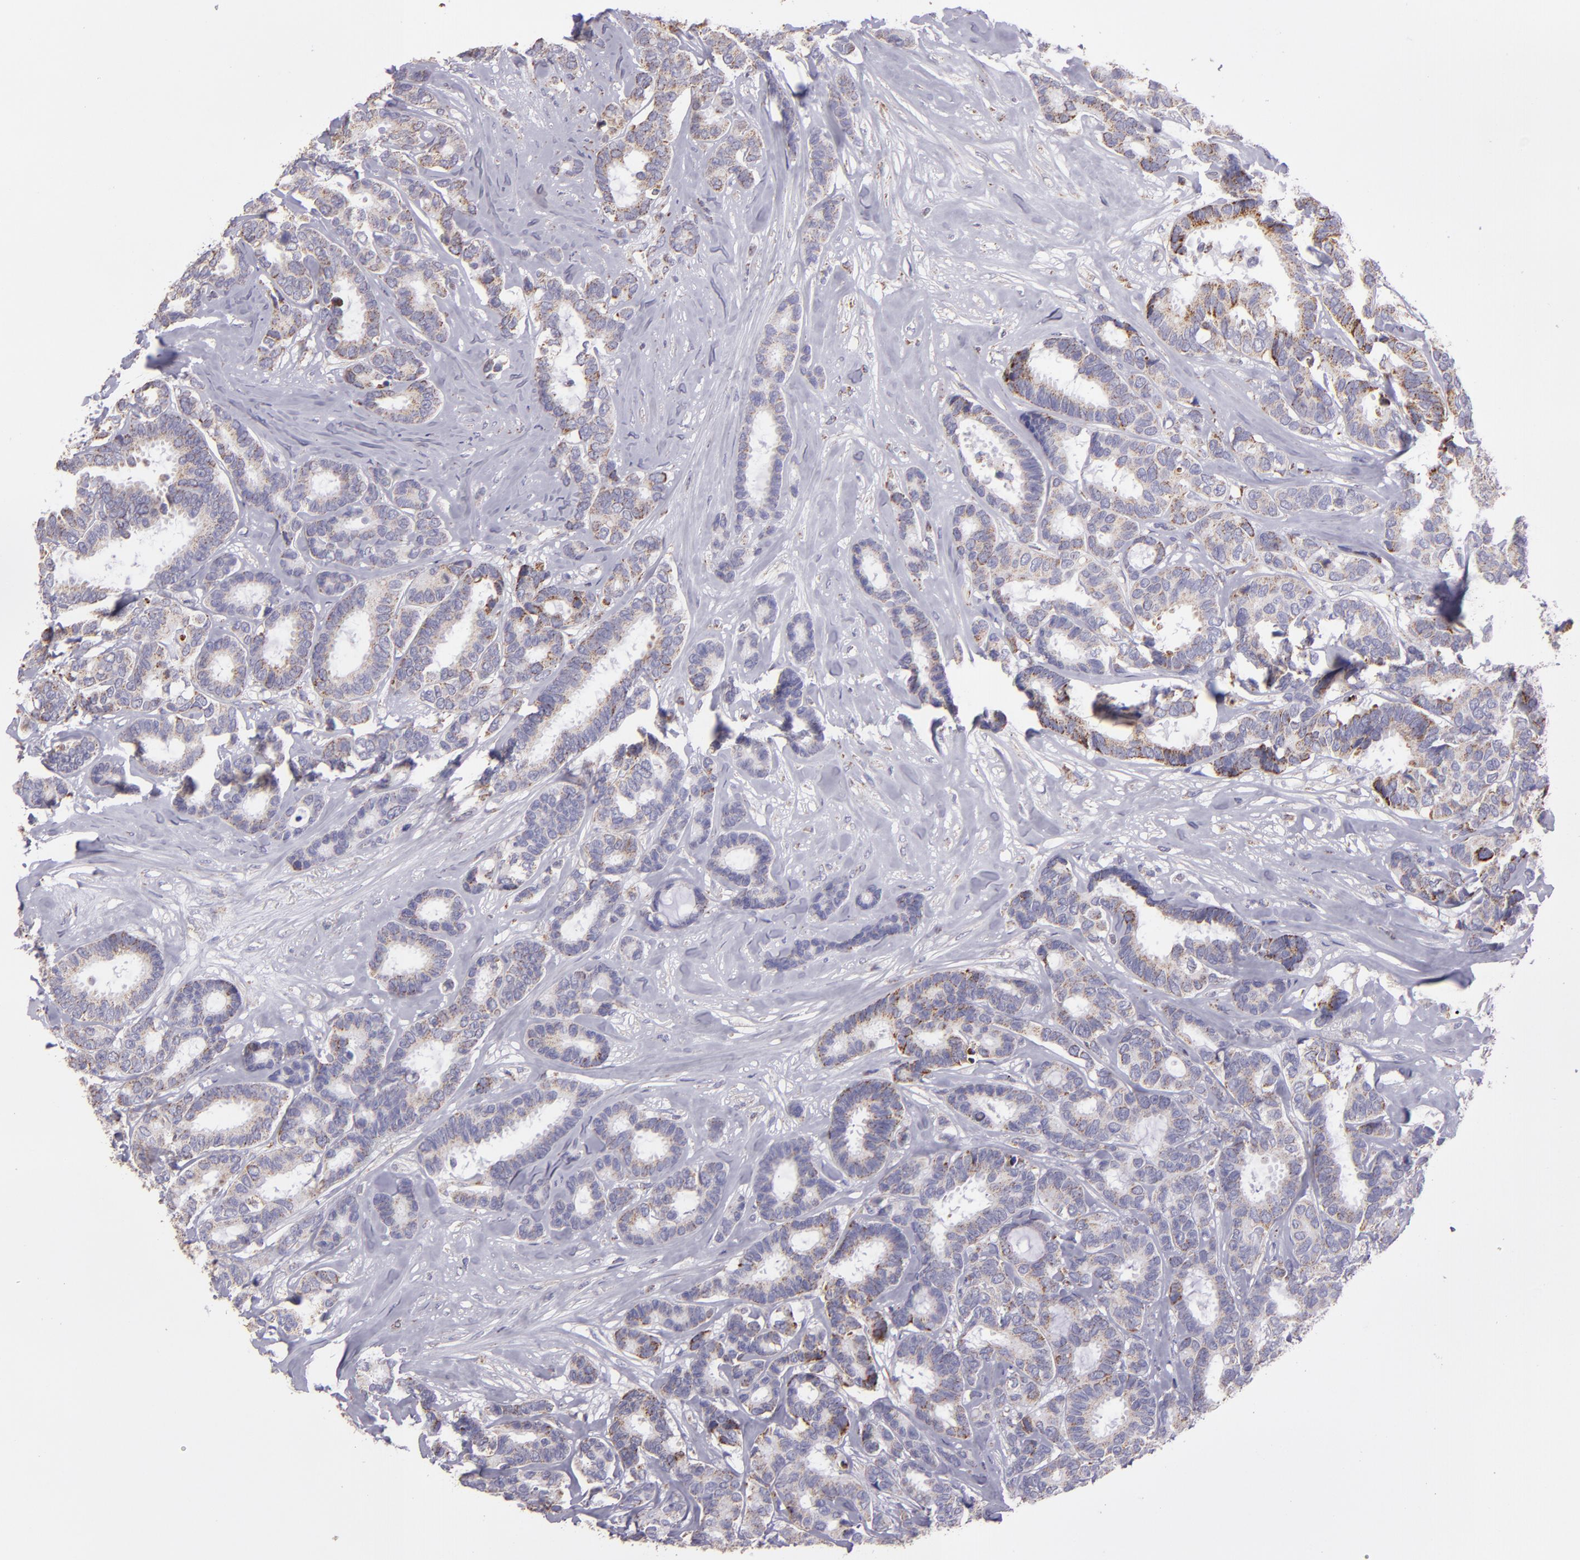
{"staining": {"intensity": "weak", "quantity": "25%-75%", "location": "cytoplasmic/membranous"}, "tissue": "breast cancer", "cell_type": "Tumor cells", "image_type": "cancer", "snomed": [{"axis": "morphology", "description": "Duct carcinoma"}, {"axis": "topography", "description": "Breast"}], "caption": "A brown stain shows weak cytoplasmic/membranous staining of a protein in human breast cancer (infiltrating ductal carcinoma) tumor cells. (Stains: DAB in brown, nuclei in blue, Microscopy: brightfield microscopy at high magnification).", "gene": "HSPD1", "patient": {"sex": "female", "age": 87}}